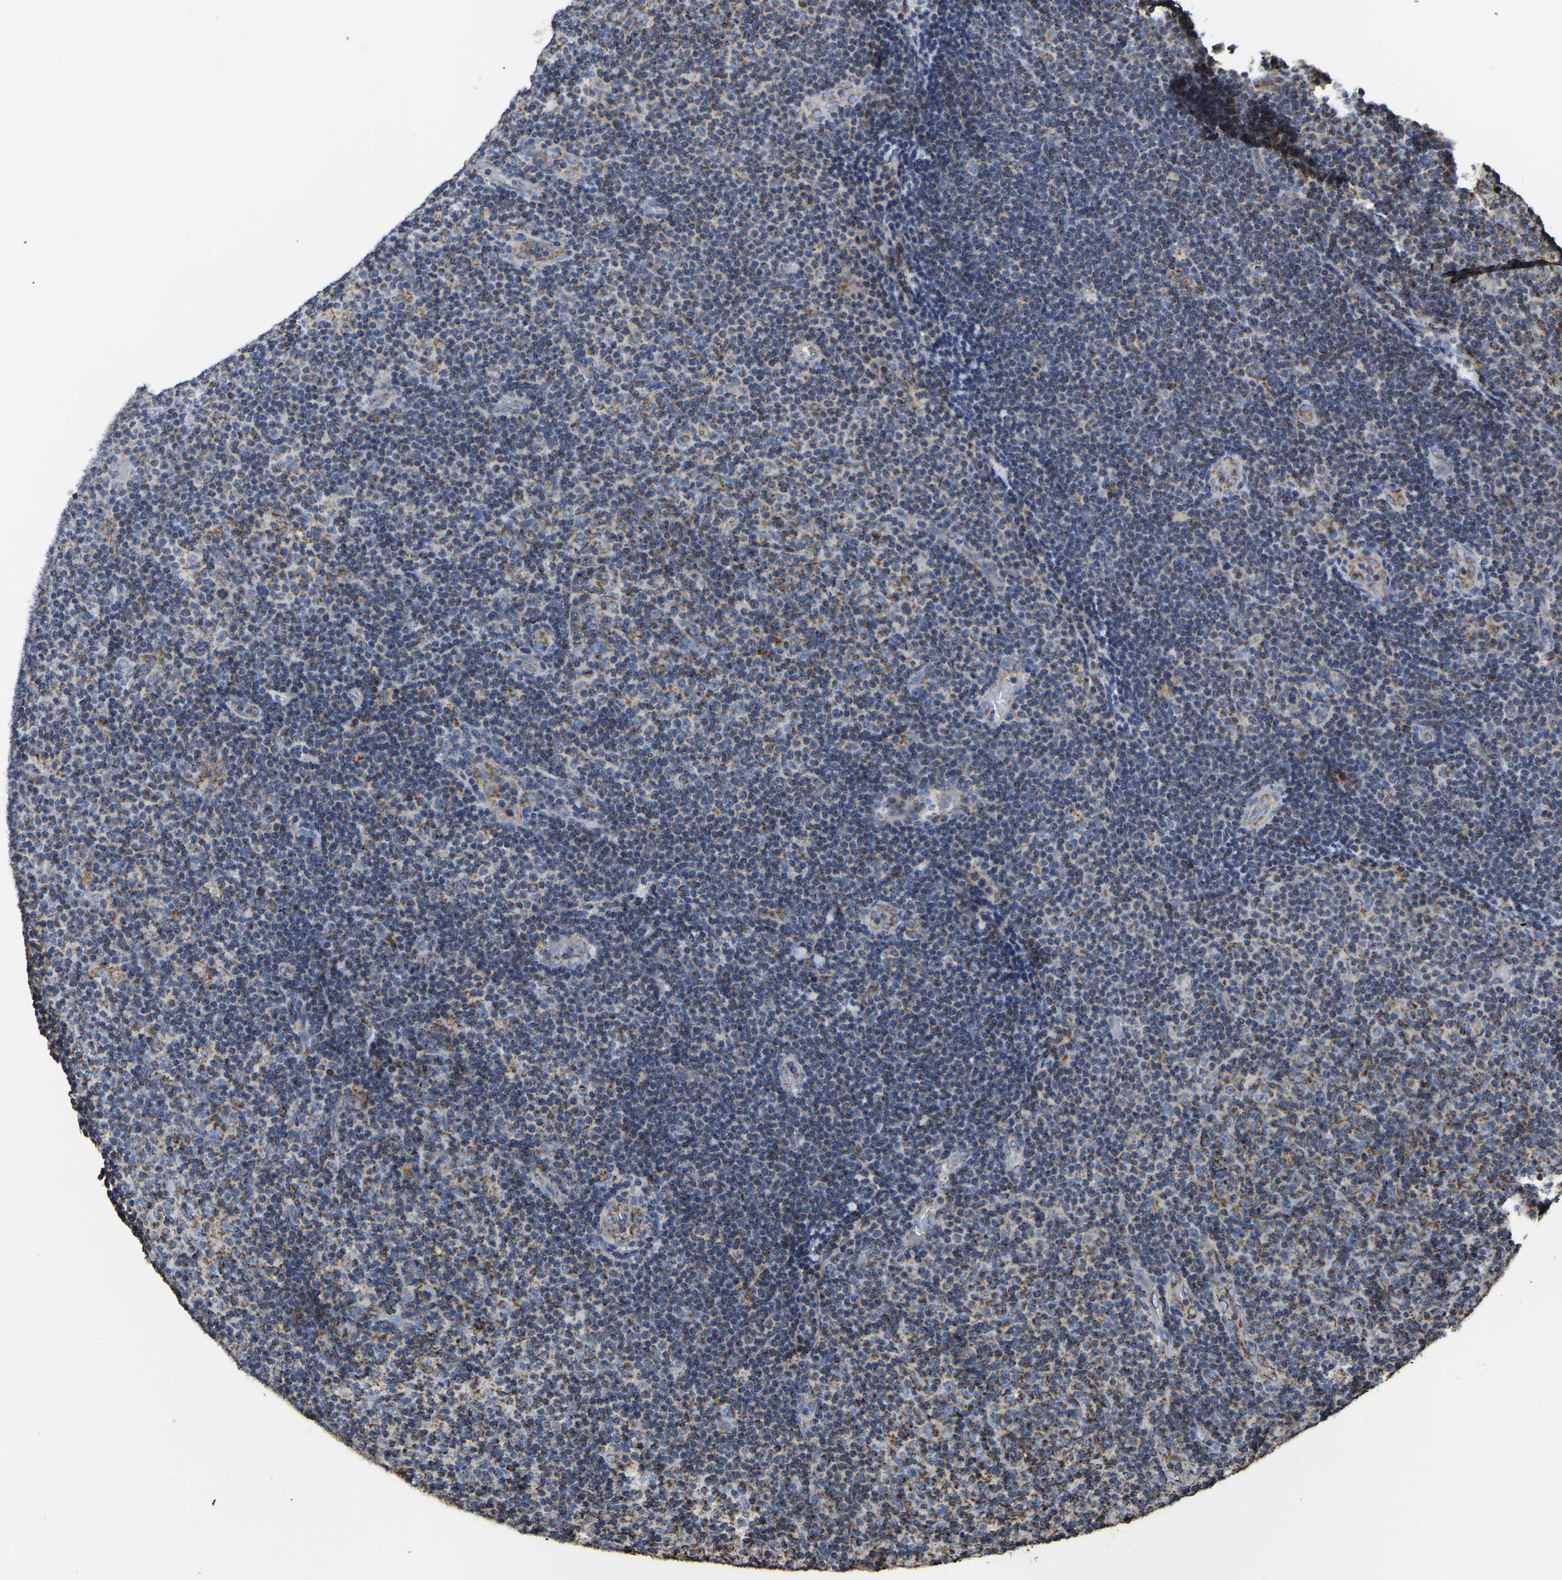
{"staining": {"intensity": "moderate", "quantity": "25%-75%", "location": "cytoplasmic/membranous"}, "tissue": "lymphoma", "cell_type": "Tumor cells", "image_type": "cancer", "snomed": [{"axis": "morphology", "description": "Malignant lymphoma, non-Hodgkin's type, Low grade"}, {"axis": "topography", "description": "Lymph node"}], "caption": "Immunohistochemistry (IHC) staining of lymphoma, which shows medium levels of moderate cytoplasmic/membranous staining in approximately 25%-75% of tumor cells indicating moderate cytoplasmic/membranous protein staining. The staining was performed using DAB (brown) for protein detection and nuclei were counterstained in hematoxylin (blue).", "gene": "ETFA", "patient": {"sex": "male", "age": 83}}